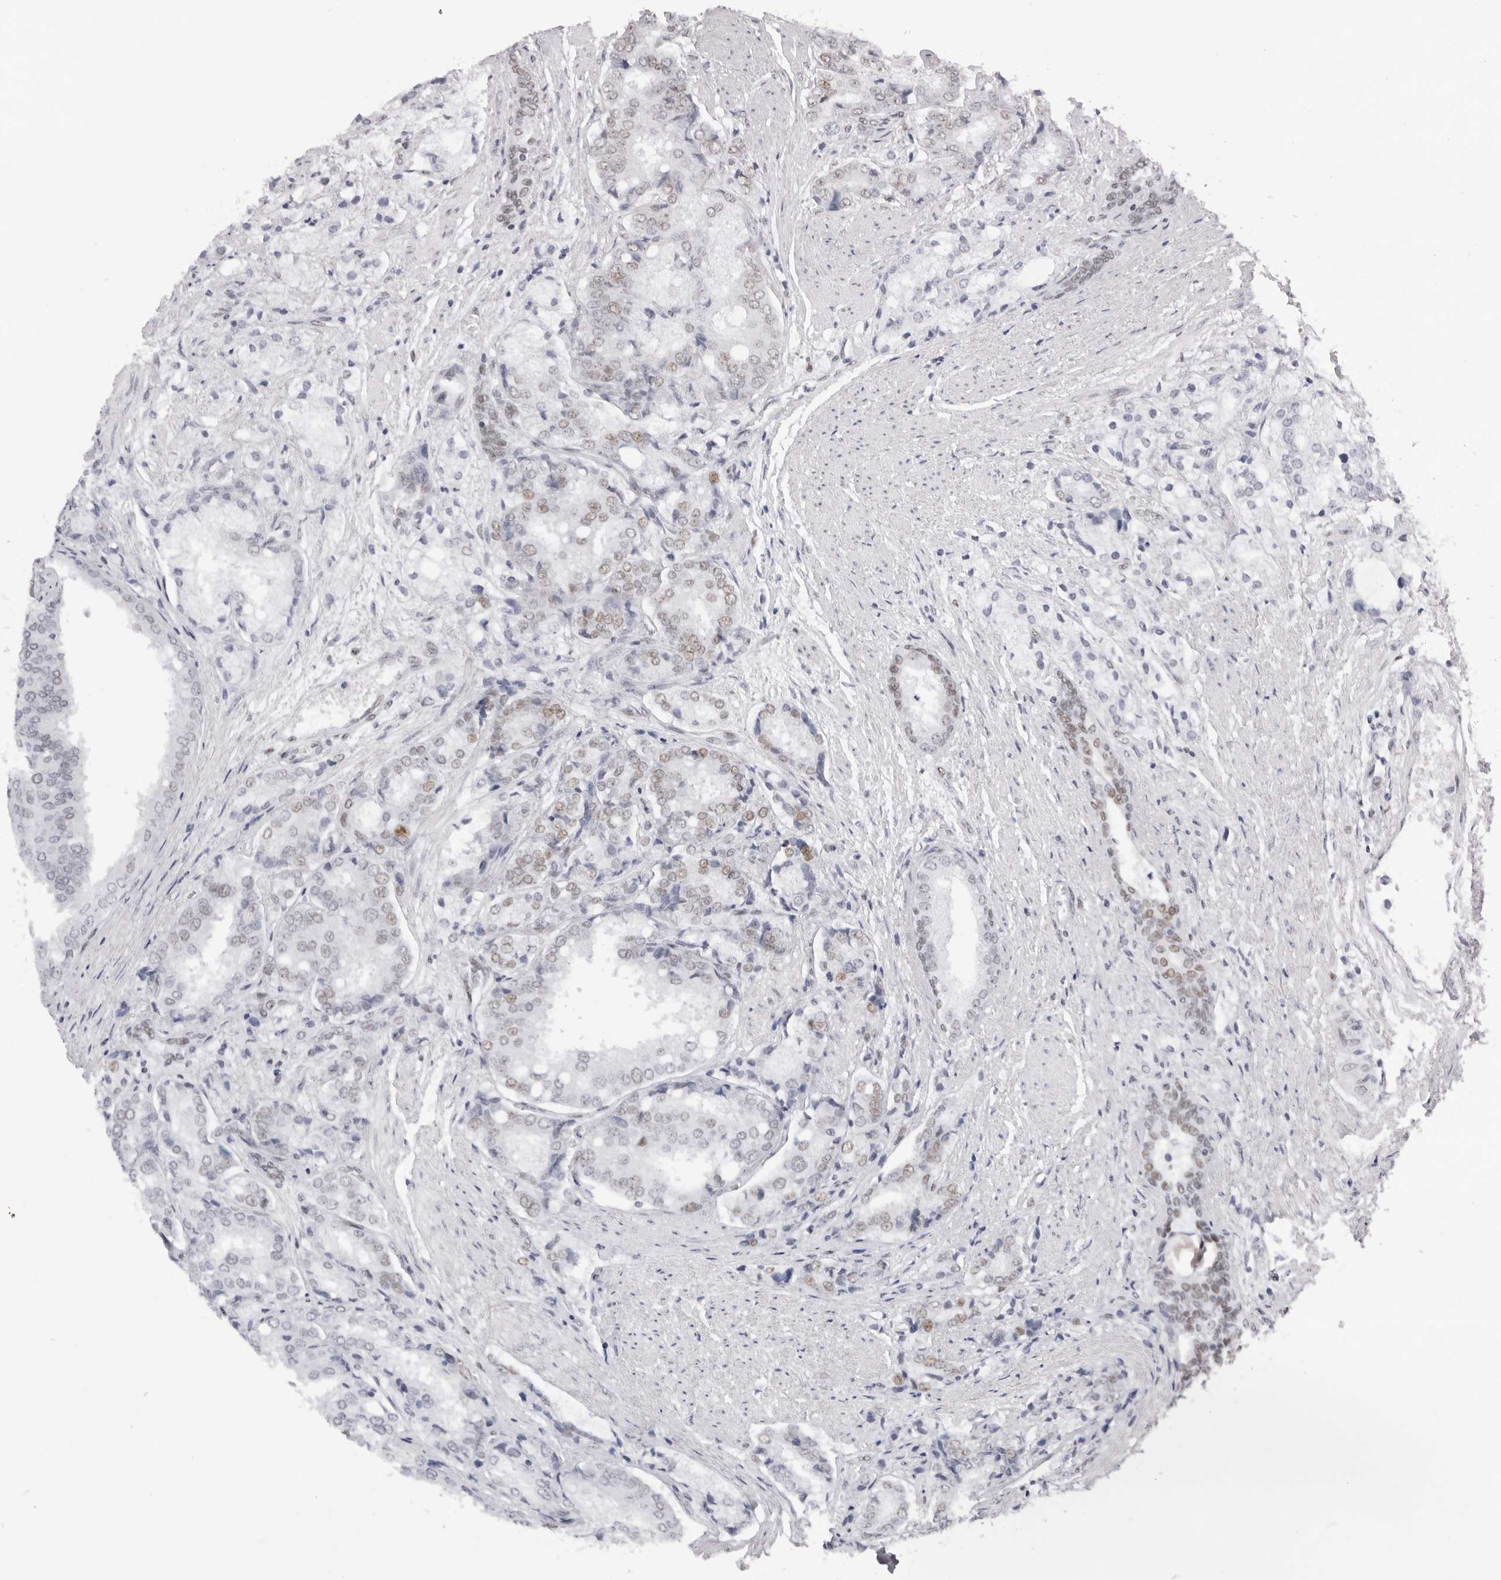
{"staining": {"intensity": "weak", "quantity": "25%-75%", "location": "nuclear"}, "tissue": "prostate cancer", "cell_type": "Tumor cells", "image_type": "cancer", "snomed": [{"axis": "morphology", "description": "Adenocarcinoma, High grade"}, {"axis": "topography", "description": "Prostate"}], "caption": "IHC of adenocarcinoma (high-grade) (prostate) displays low levels of weak nuclear staining in approximately 25%-75% of tumor cells.", "gene": "IRF2BP2", "patient": {"sex": "male", "age": 50}}